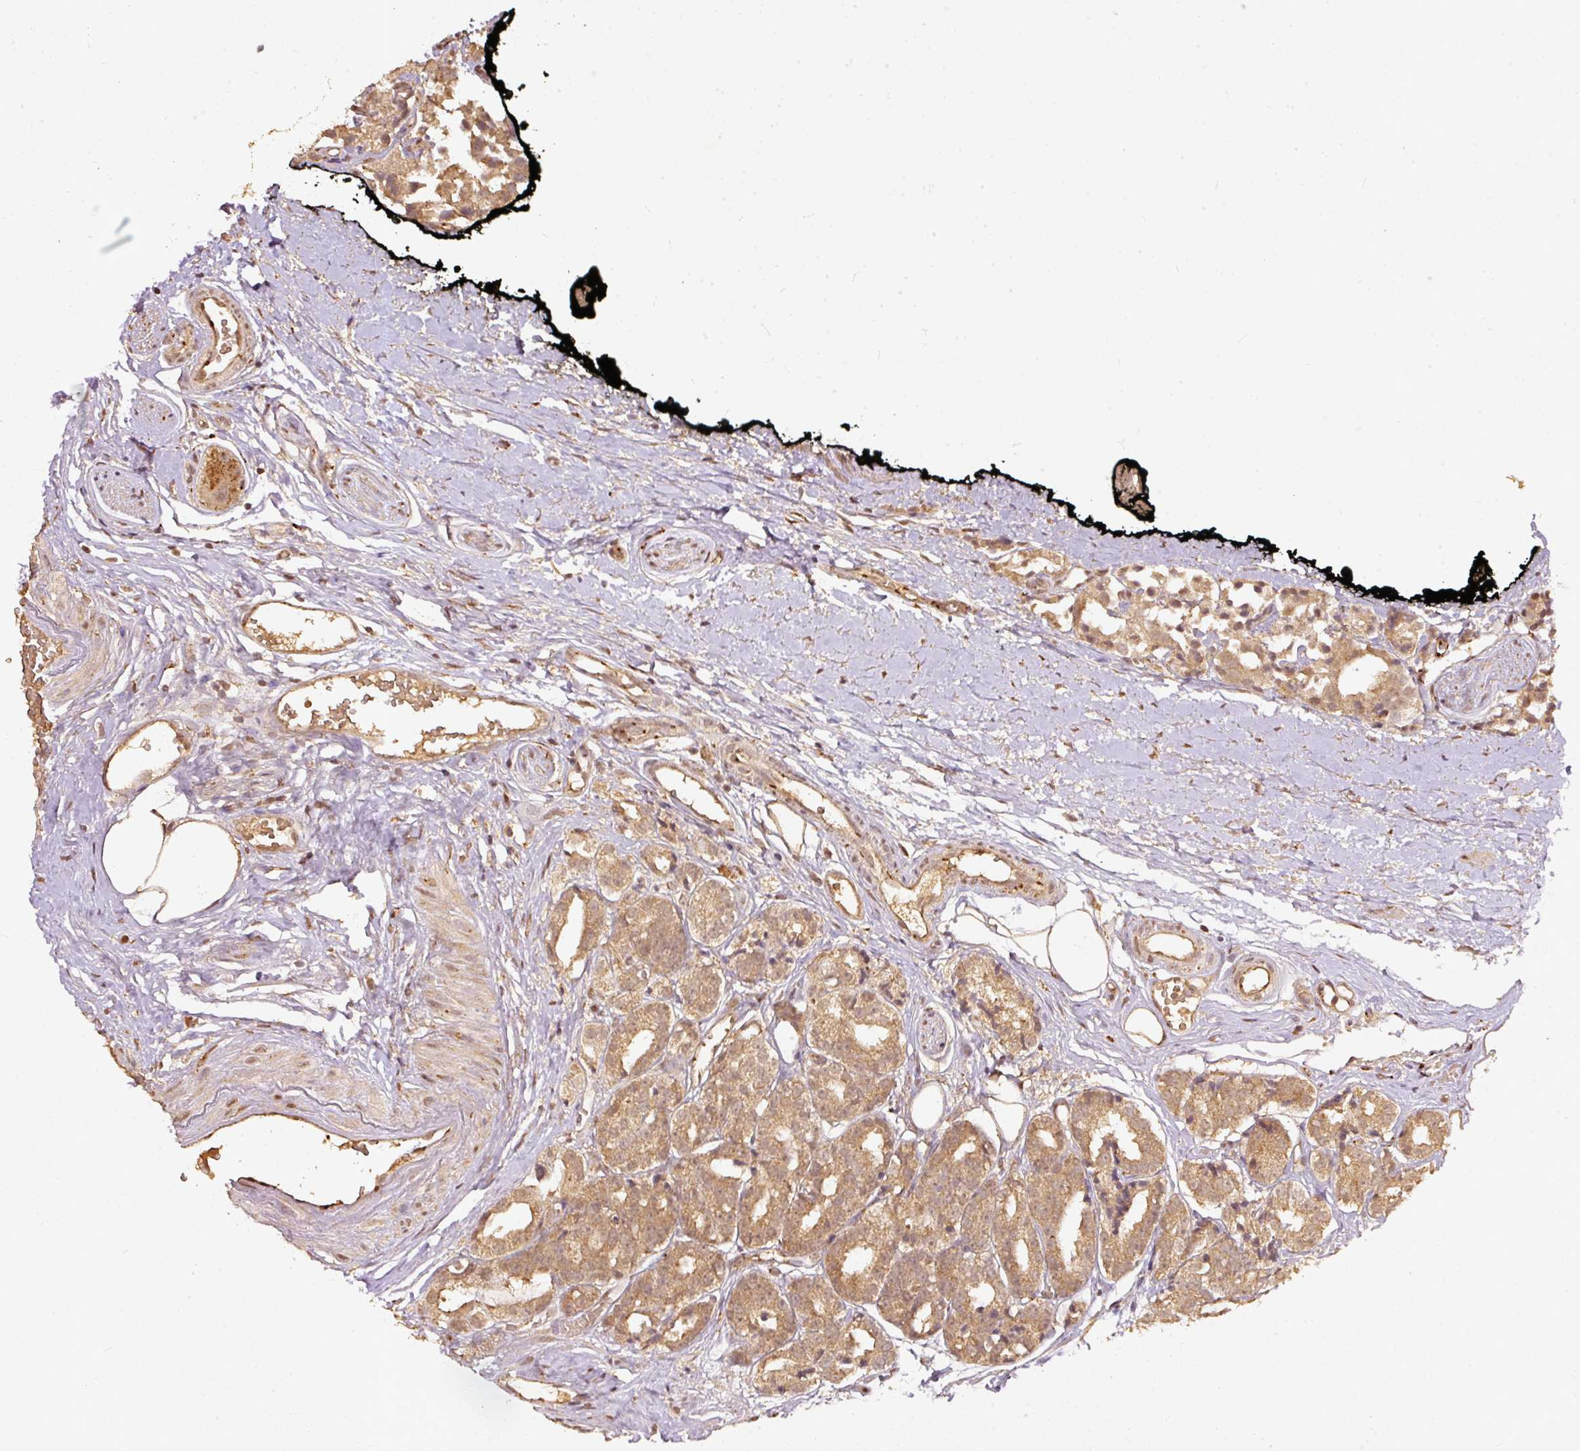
{"staining": {"intensity": "moderate", "quantity": ">75%", "location": "cytoplasmic/membranous"}, "tissue": "prostate cancer", "cell_type": "Tumor cells", "image_type": "cancer", "snomed": [{"axis": "morphology", "description": "Adenocarcinoma, High grade"}, {"axis": "topography", "description": "Prostate"}], "caption": "Protein expression analysis of prostate cancer reveals moderate cytoplasmic/membranous expression in about >75% of tumor cells. (Stains: DAB in brown, nuclei in blue, Microscopy: brightfield microscopy at high magnification).", "gene": "FUT8", "patient": {"sex": "male", "age": 71}}